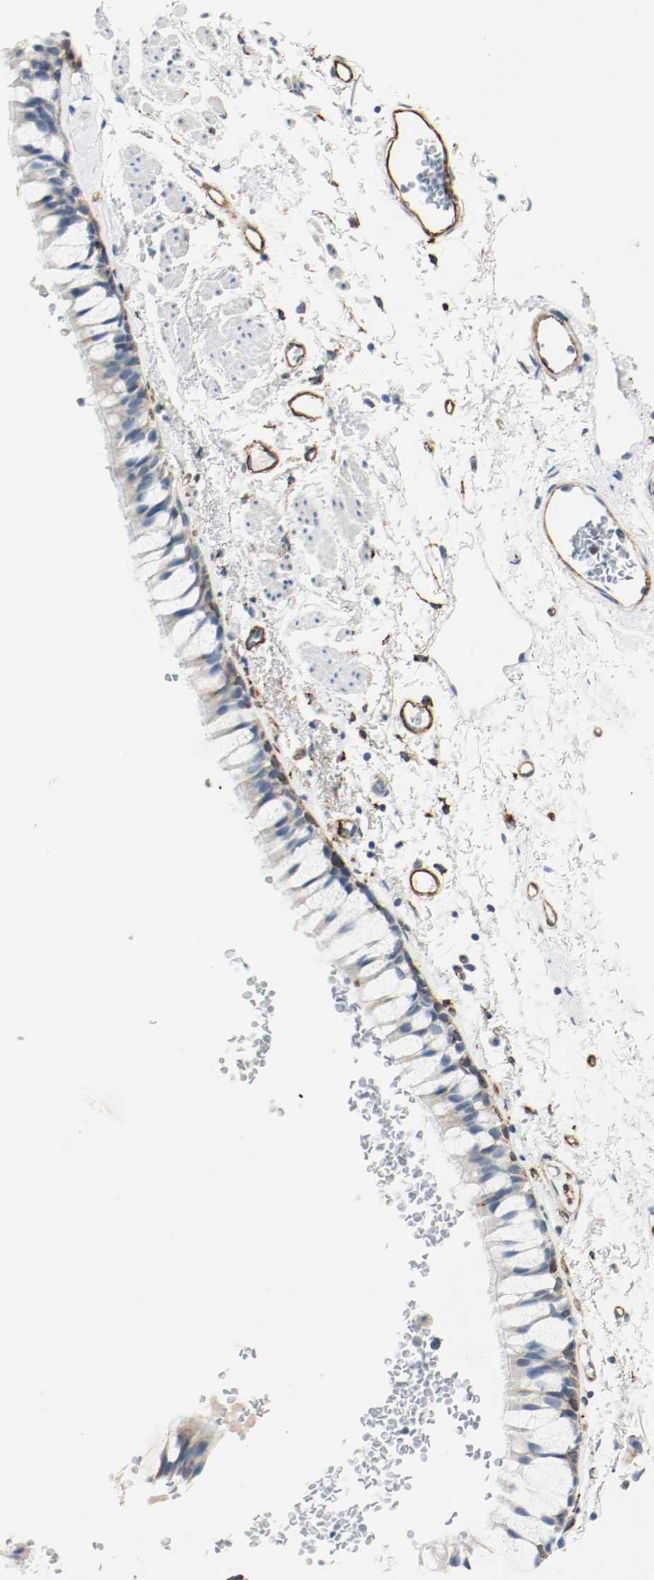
{"staining": {"intensity": "moderate", "quantity": "<25%", "location": "cytoplasmic/membranous"}, "tissue": "bronchus", "cell_type": "Respiratory epithelial cells", "image_type": "normal", "snomed": [{"axis": "morphology", "description": "Normal tissue, NOS"}, {"axis": "topography", "description": "Bronchus"}], "caption": "Immunohistochemical staining of normal human bronchus displays <25% levels of moderate cytoplasmic/membranous protein expression in about <25% of respiratory epithelial cells.", "gene": "LAMB1", "patient": {"sex": "female", "age": 73}}